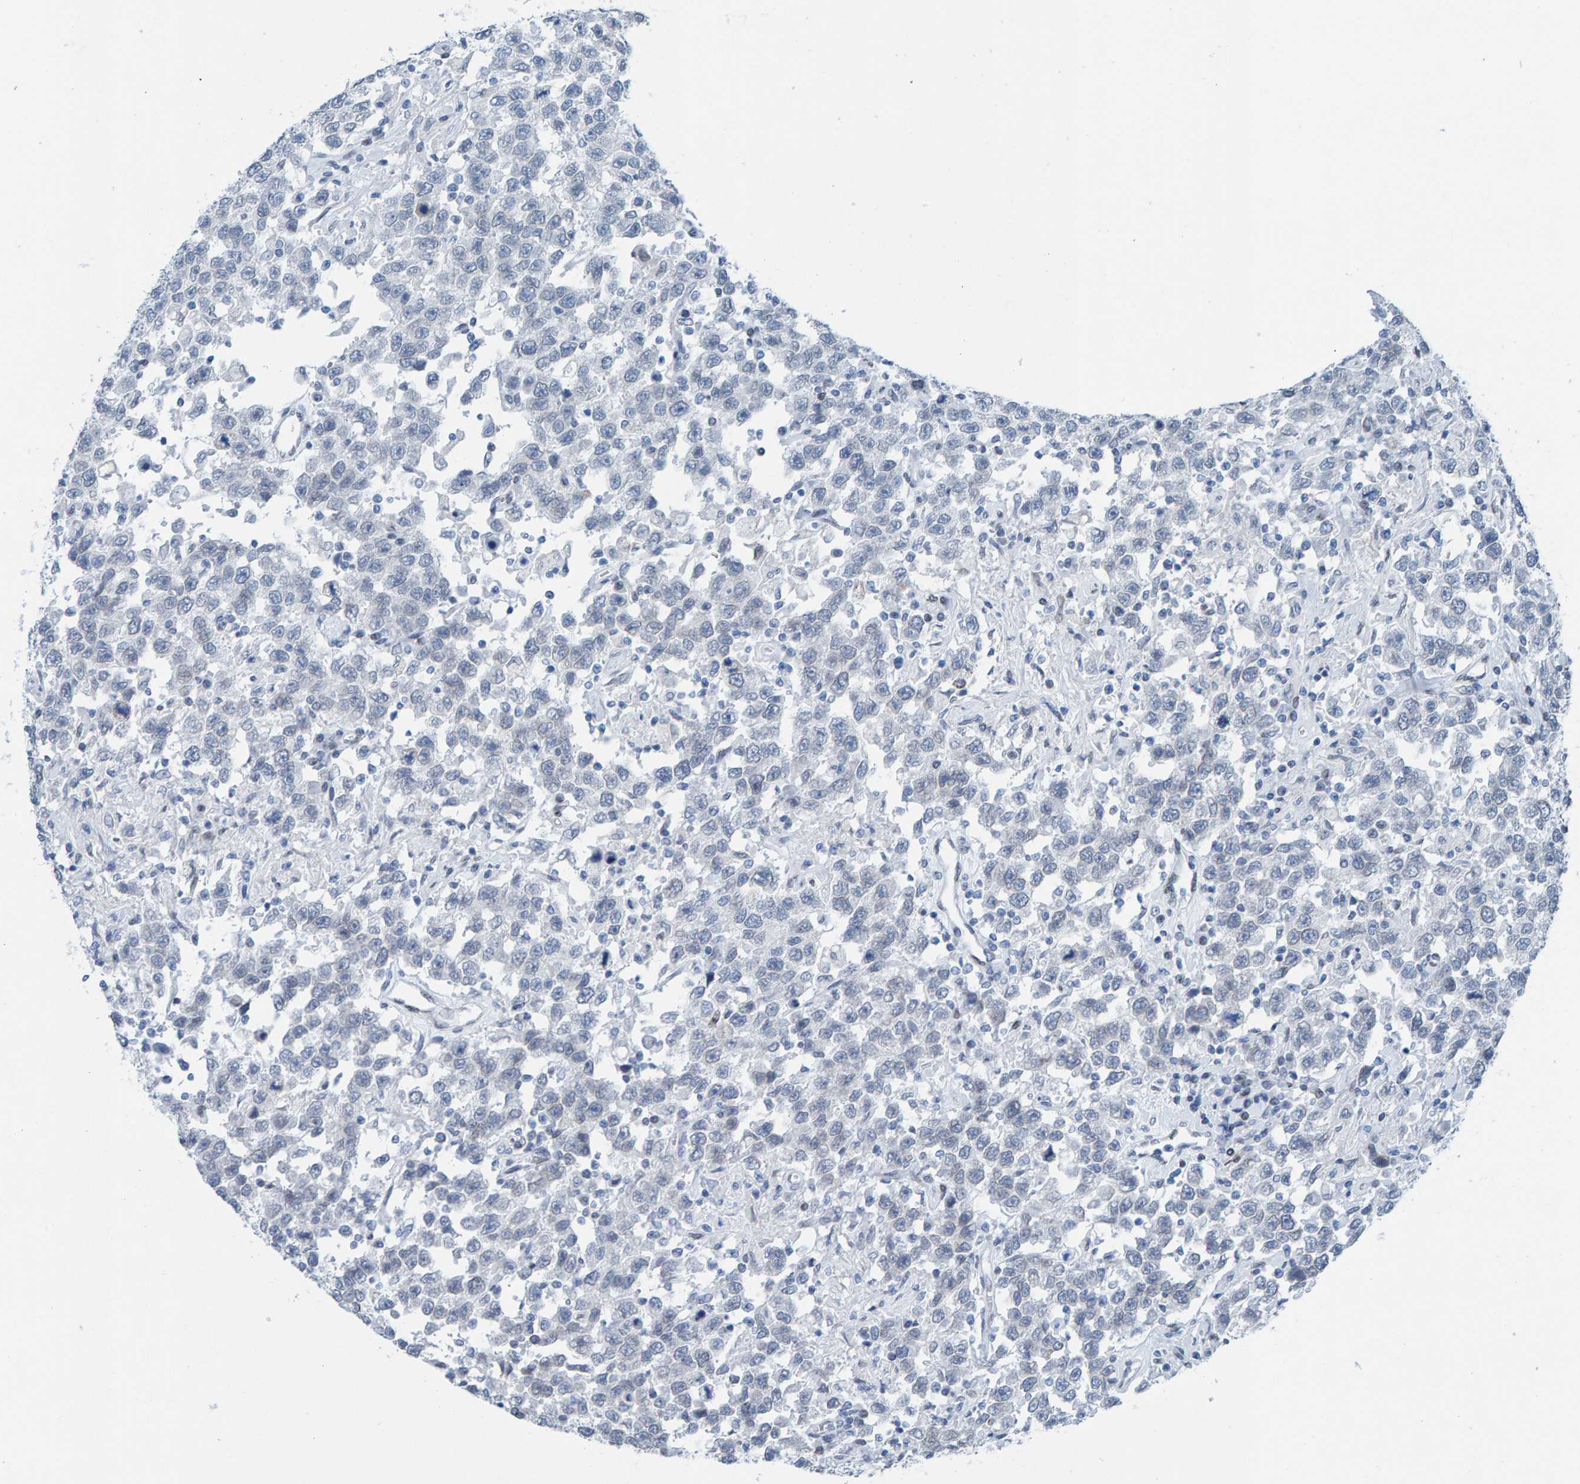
{"staining": {"intensity": "negative", "quantity": "none", "location": "none"}, "tissue": "testis cancer", "cell_type": "Tumor cells", "image_type": "cancer", "snomed": [{"axis": "morphology", "description": "Seminoma, NOS"}, {"axis": "topography", "description": "Testis"}], "caption": "Tumor cells are negative for protein expression in human seminoma (testis).", "gene": "LMNB2", "patient": {"sex": "male", "age": 41}}